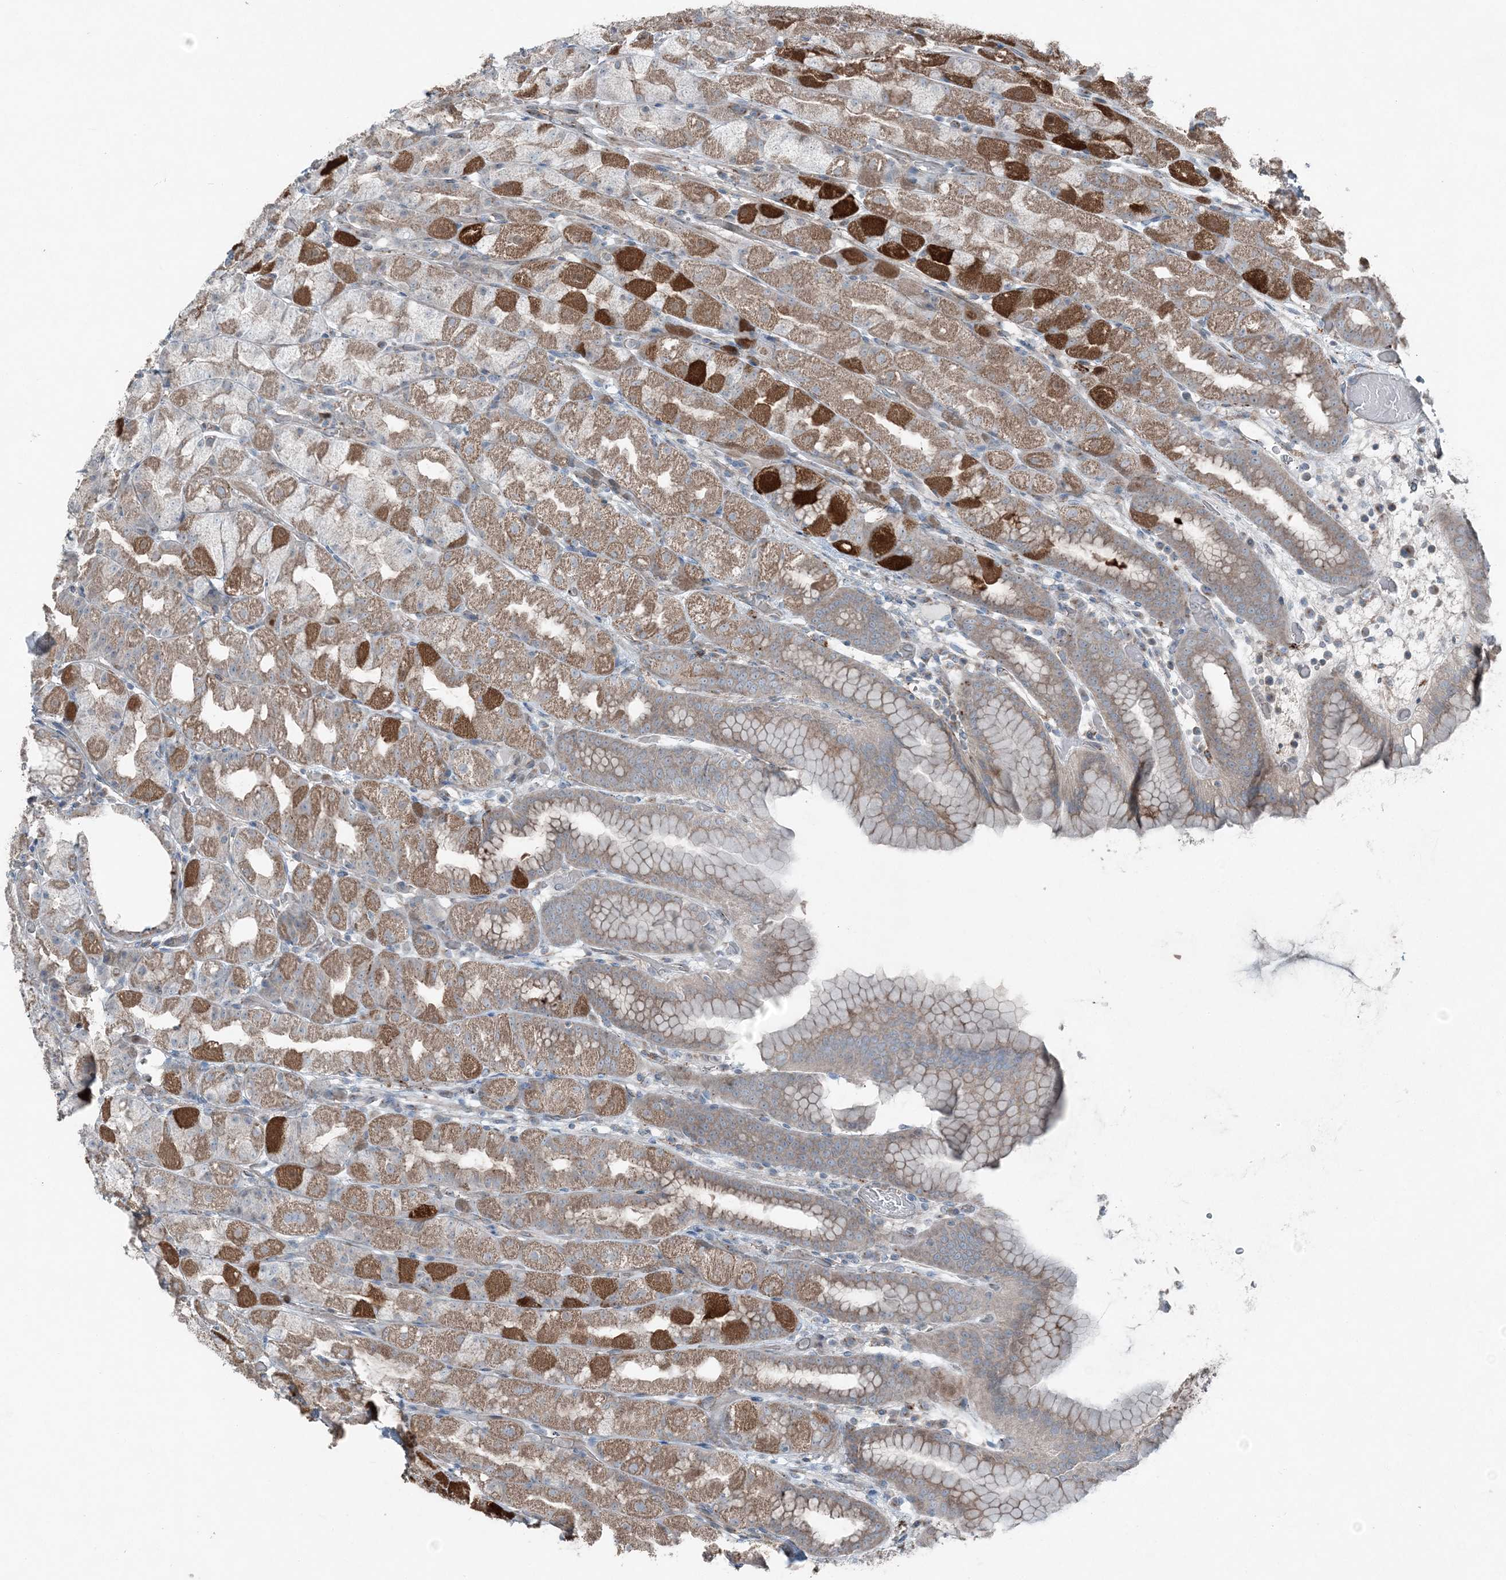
{"staining": {"intensity": "strong", "quantity": "25%-75%", "location": "cytoplasmic/membranous"}, "tissue": "stomach", "cell_type": "Glandular cells", "image_type": "normal", "snomed": [{"axis": "morphology", "description": "Normal tissue, NOS"}, {"axis": "topography", "description": "Stomach, upper"}], "caption": "Immunohistochemistry (DAB (3,3'-diaminobenzidine)) staining of unremarkable stomach displays strong cytoplasmic/membranous protein staining in approximately 25%-75% of glandular cells. (brown staining indicates protein expression, while blue staining denotes nuclei).", "gene": "KY", "patient": {"sex": "male", "age": 68}}